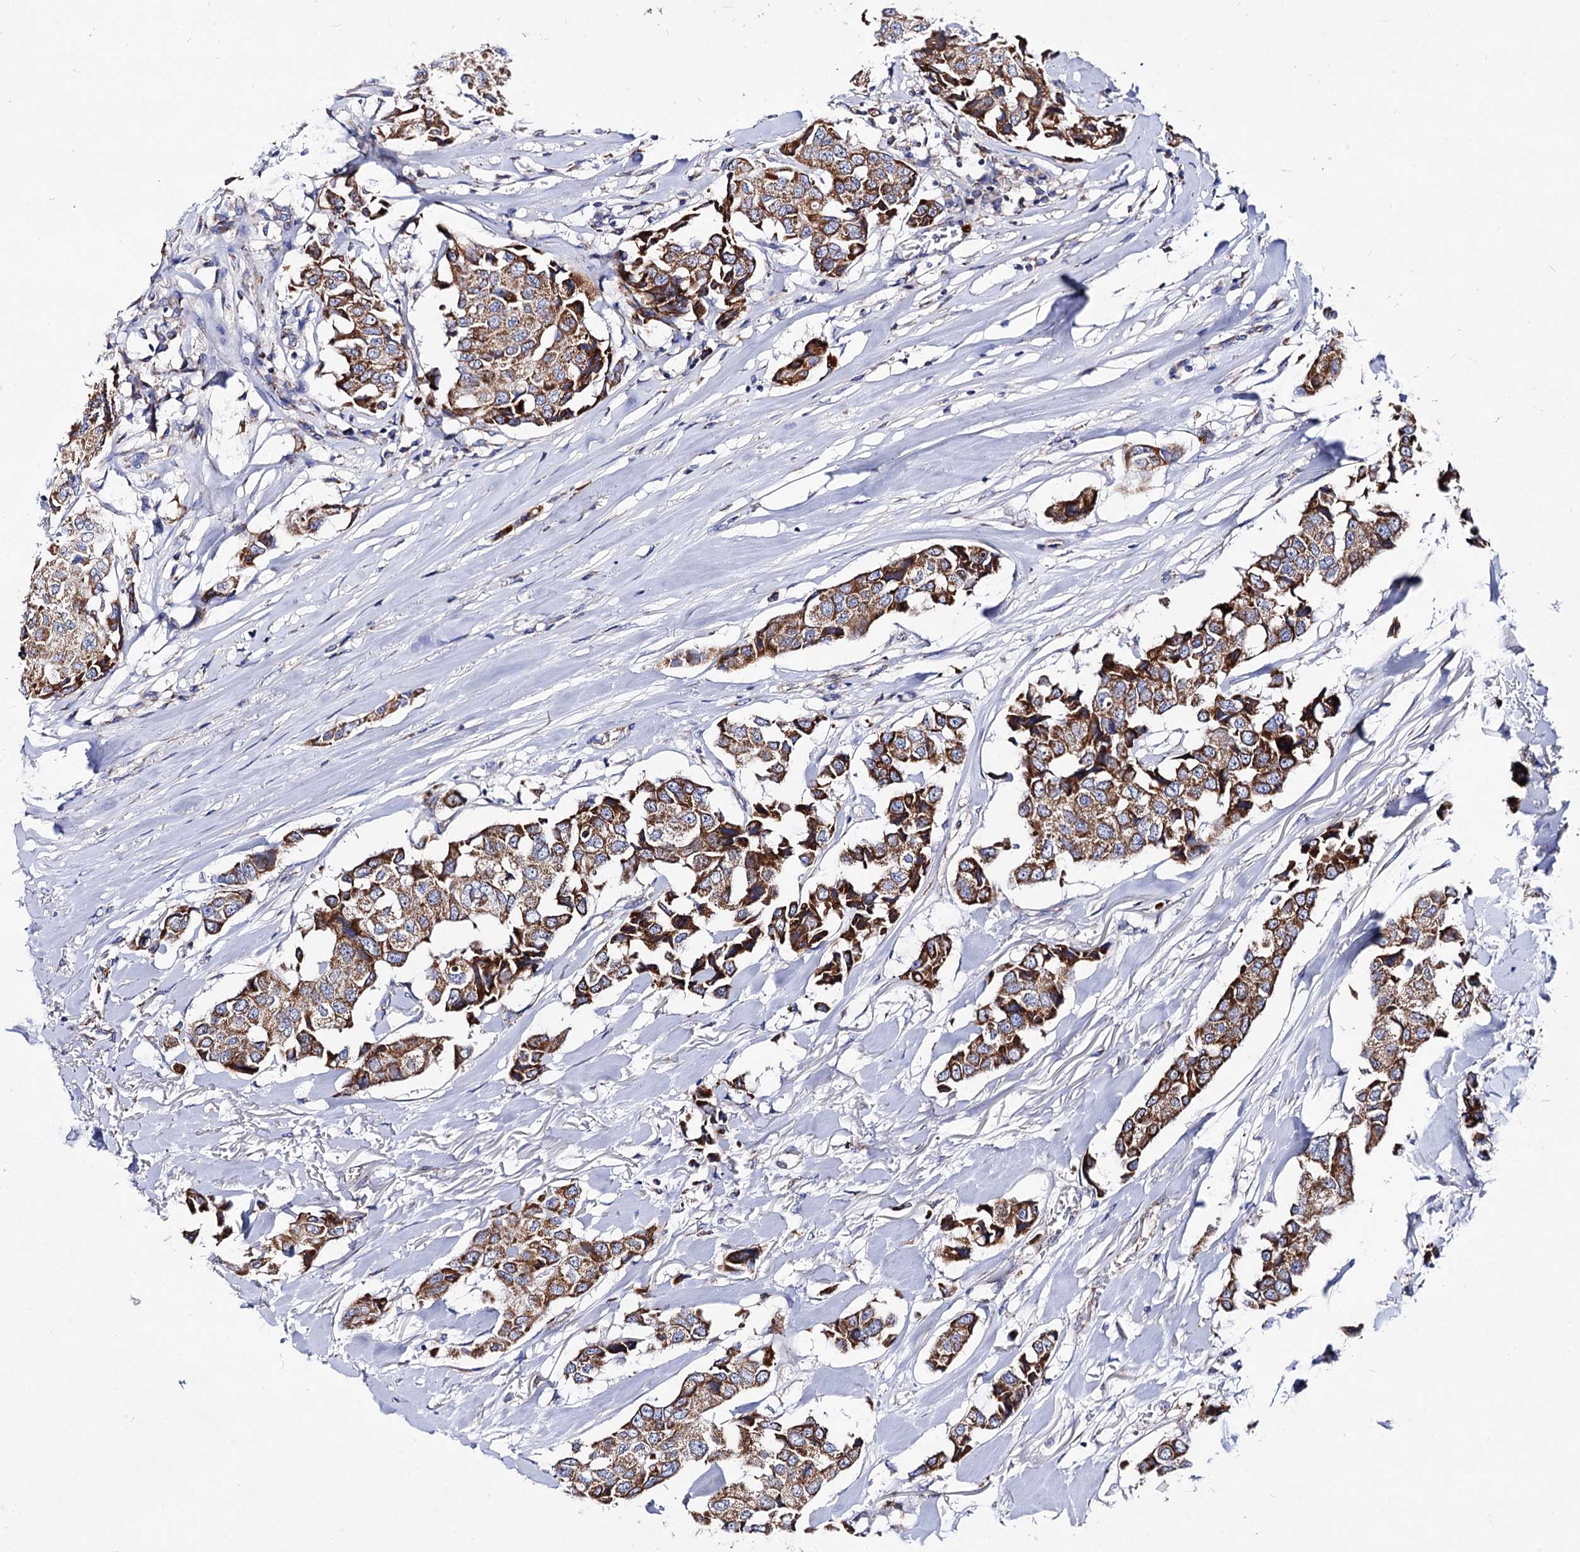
{"staining": {"intensity": "moderate", "quantity": ">75%", "location": "cytoplasmic/membranous"}, "tissue": "breast cancer", "cell_type": "Tumor cells", "image_type": "cancer", "snomed": [{"axis": "morphology", "description": "Duct carcinoma"}, {"axis": "topography", "description": "Breast"}], "caption": "Breast infiltrating ductal carcinoma tissue displays moderate cytoplasmic/membranous expression in approximately >75% of tumor cells, visualized by immunohistochemistry.", "gene": "ACAD9", "patient": {"sex": "female", "age": 80}}